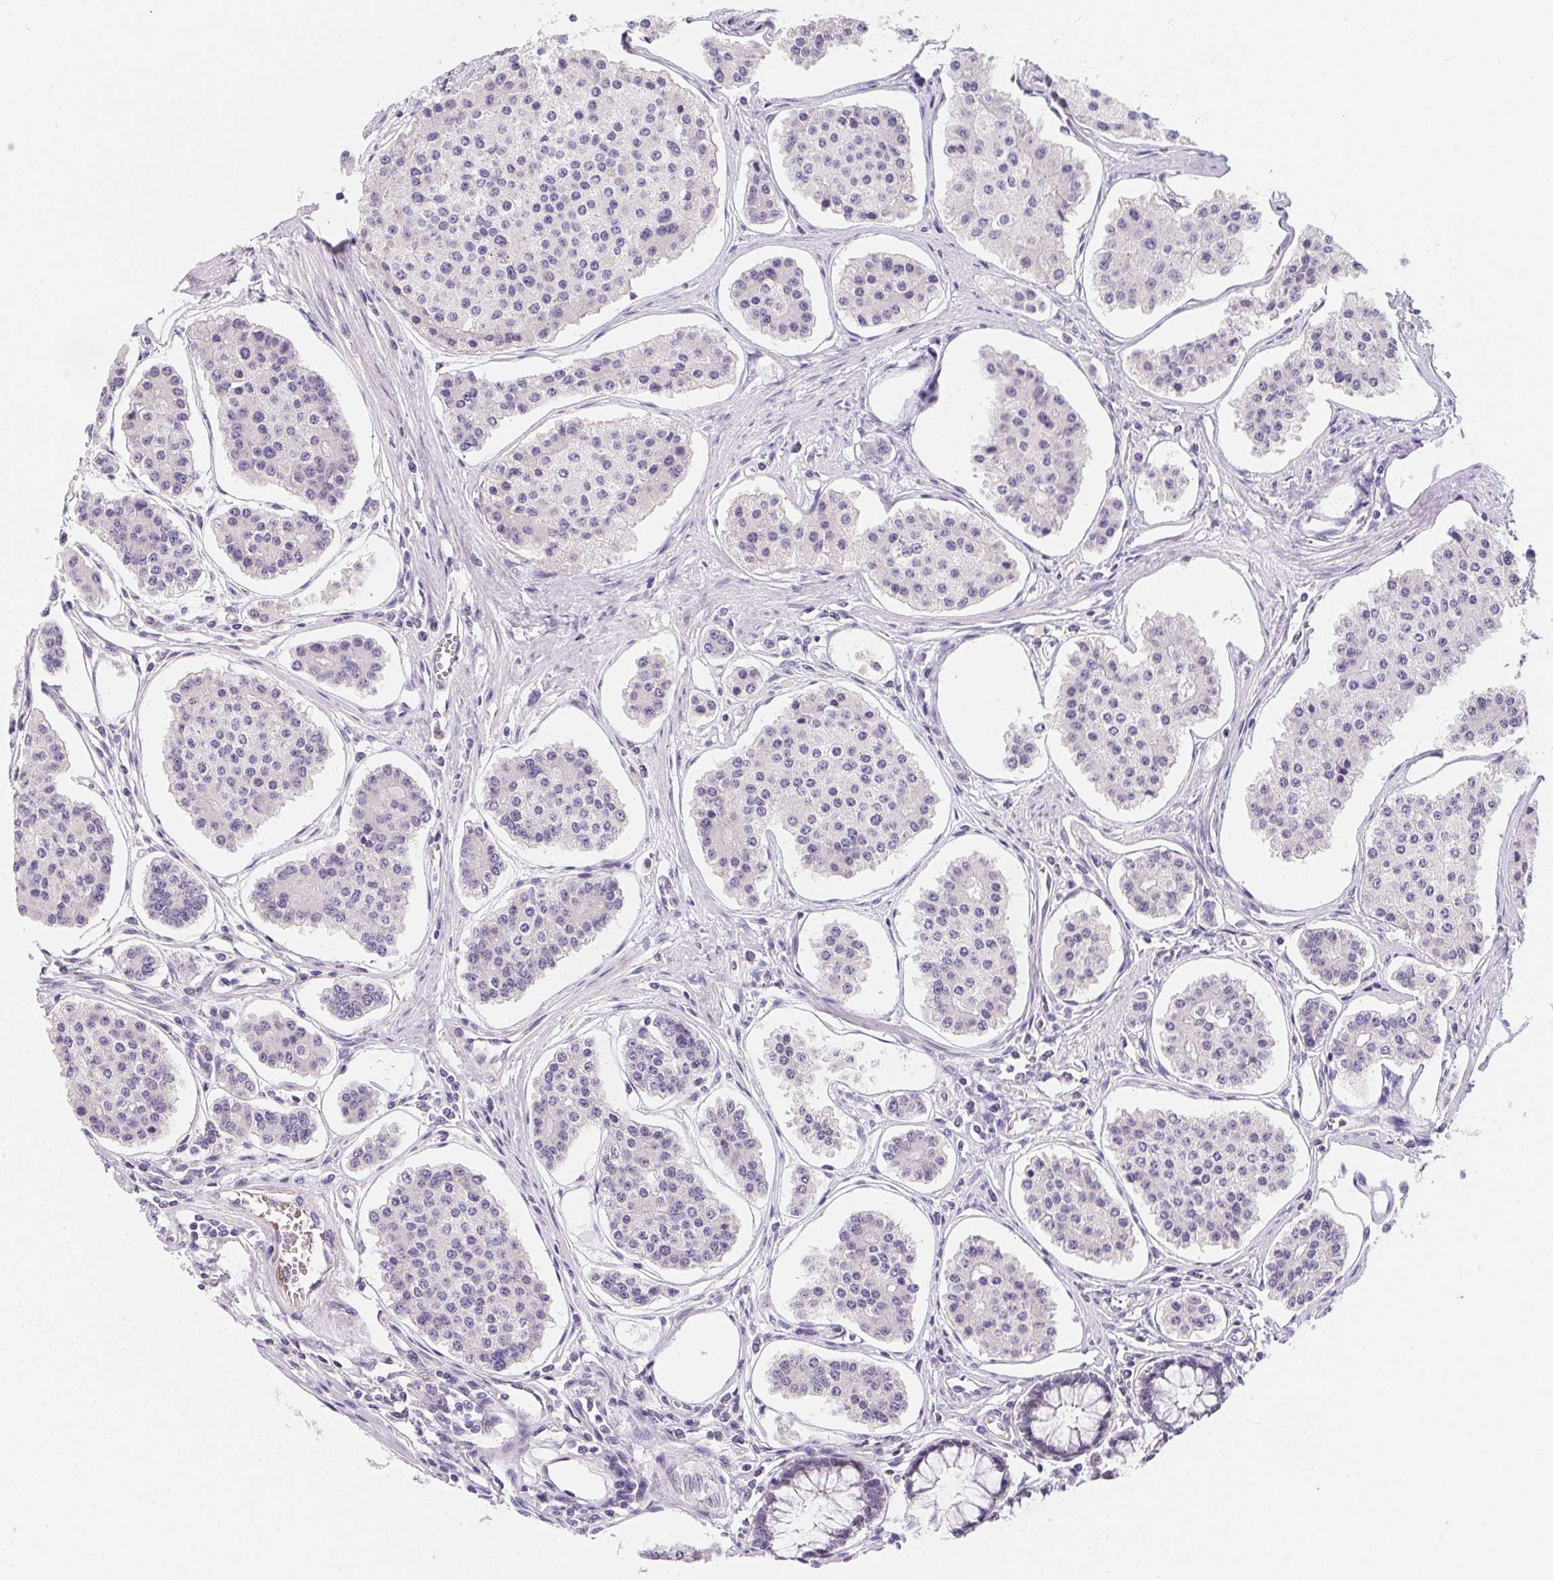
{"staining": {"intensity": "negative", "quantity": "none", "location": "none"}, "tissue": "carcinoid", "cell_type": "Tumor cells", "image_type": "cancer", "snomed": [{"axis": "morphology", "description": "Carcinoid, malignant, NOS"}, {"axis": "topography", "description": "Small intestine"}], "caption": "This is an immunohistochemistry histopathology image of human malignant carcinoid. There is no staining in tumor cells.", "gene": "HELLS", "patient": {"sex": "female", "age": 65}}